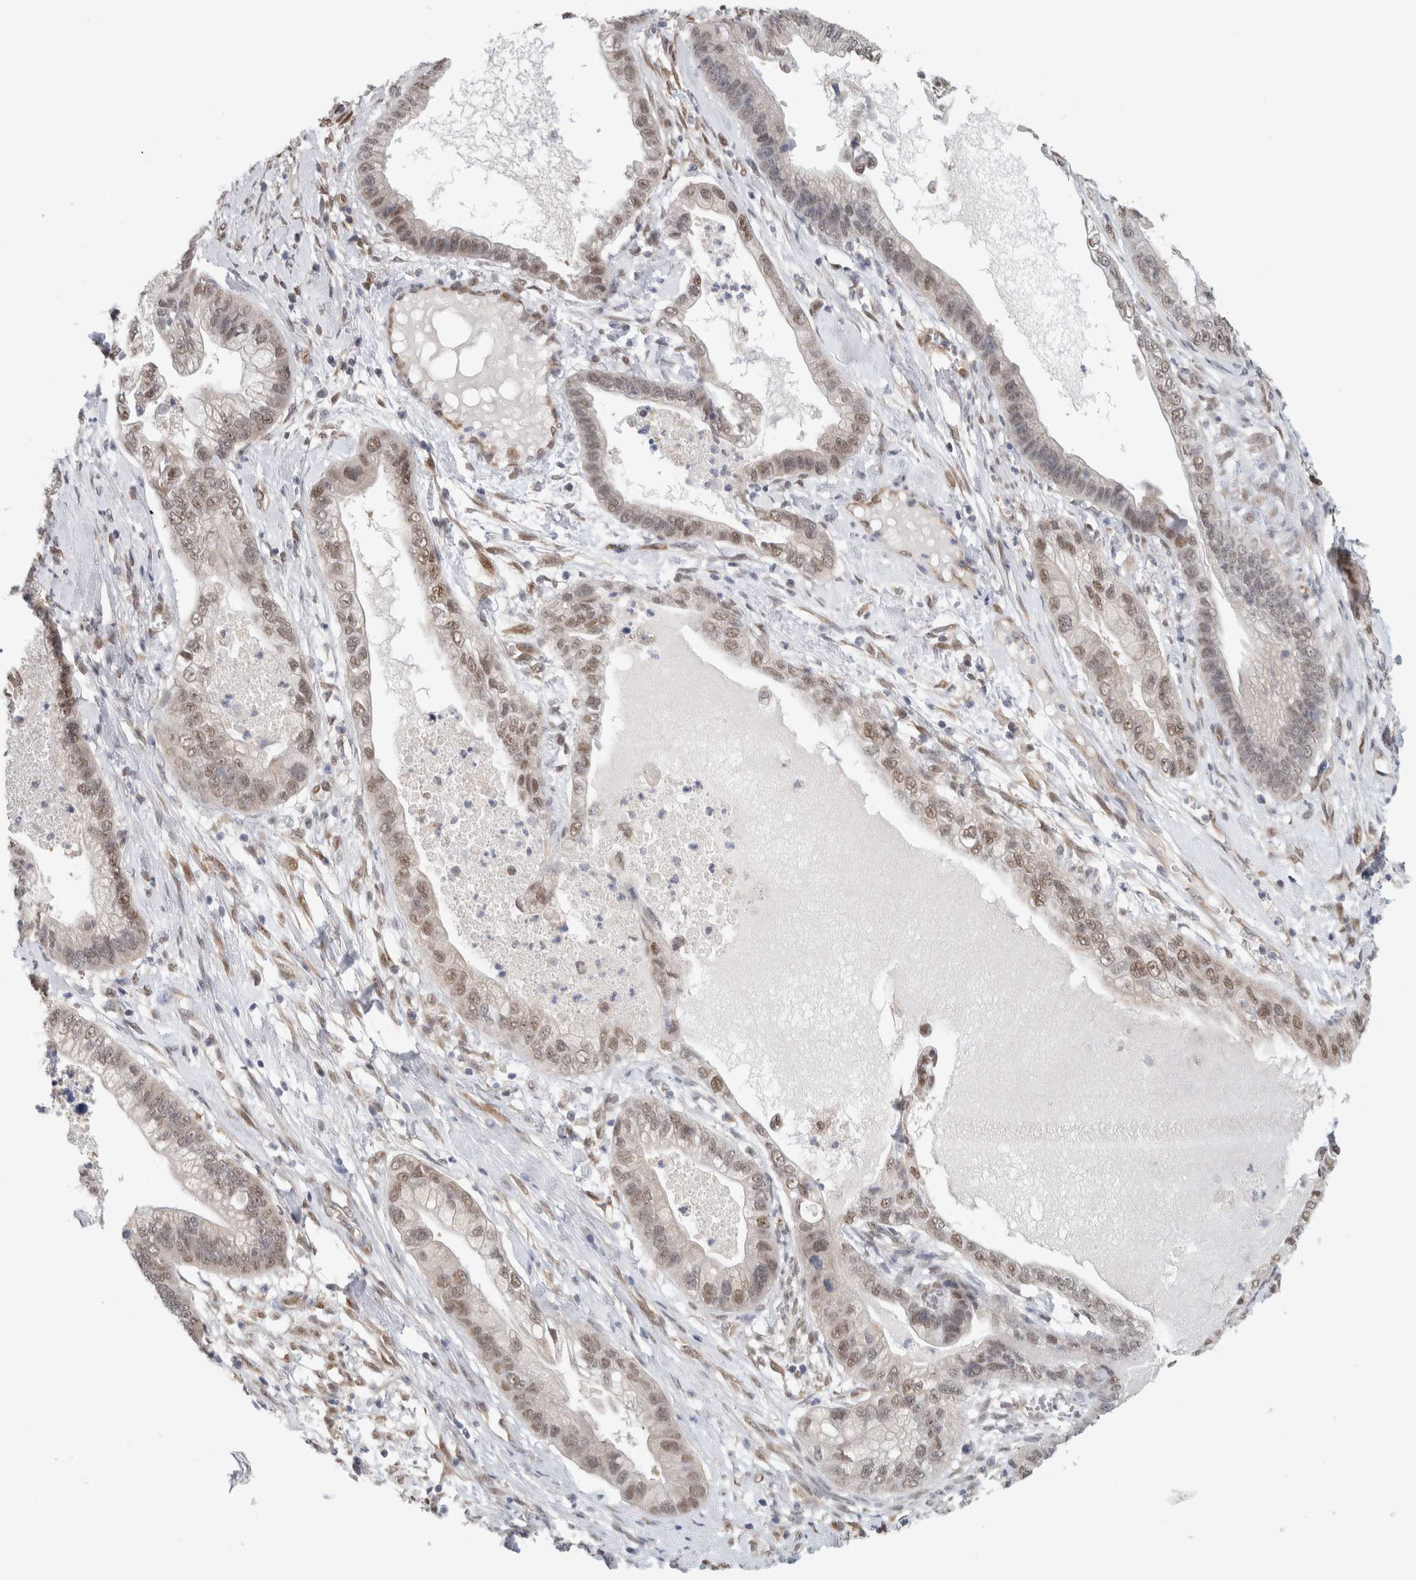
{"staining": {"intensity": "weak", "quantity": "25%-75%", "location": "nuclear"}, "tissue": "cervical cancer", "cell_type": "Tumor cells", "image_type": "cancer", "snomed": [{"axis": "morphology", "description": "Adenocarcinoma, NOS"}, {"axis": "topography", "description": "Cervix"}], "caption": "Immunohistochemistry (IHC) of human cervical adenocarcinoma shows low levels of weak nuclear staining in about 25%-75% of tumor cells.", "gene": "EIF4G3", "patient": {"sex": "female", "age": 44}}